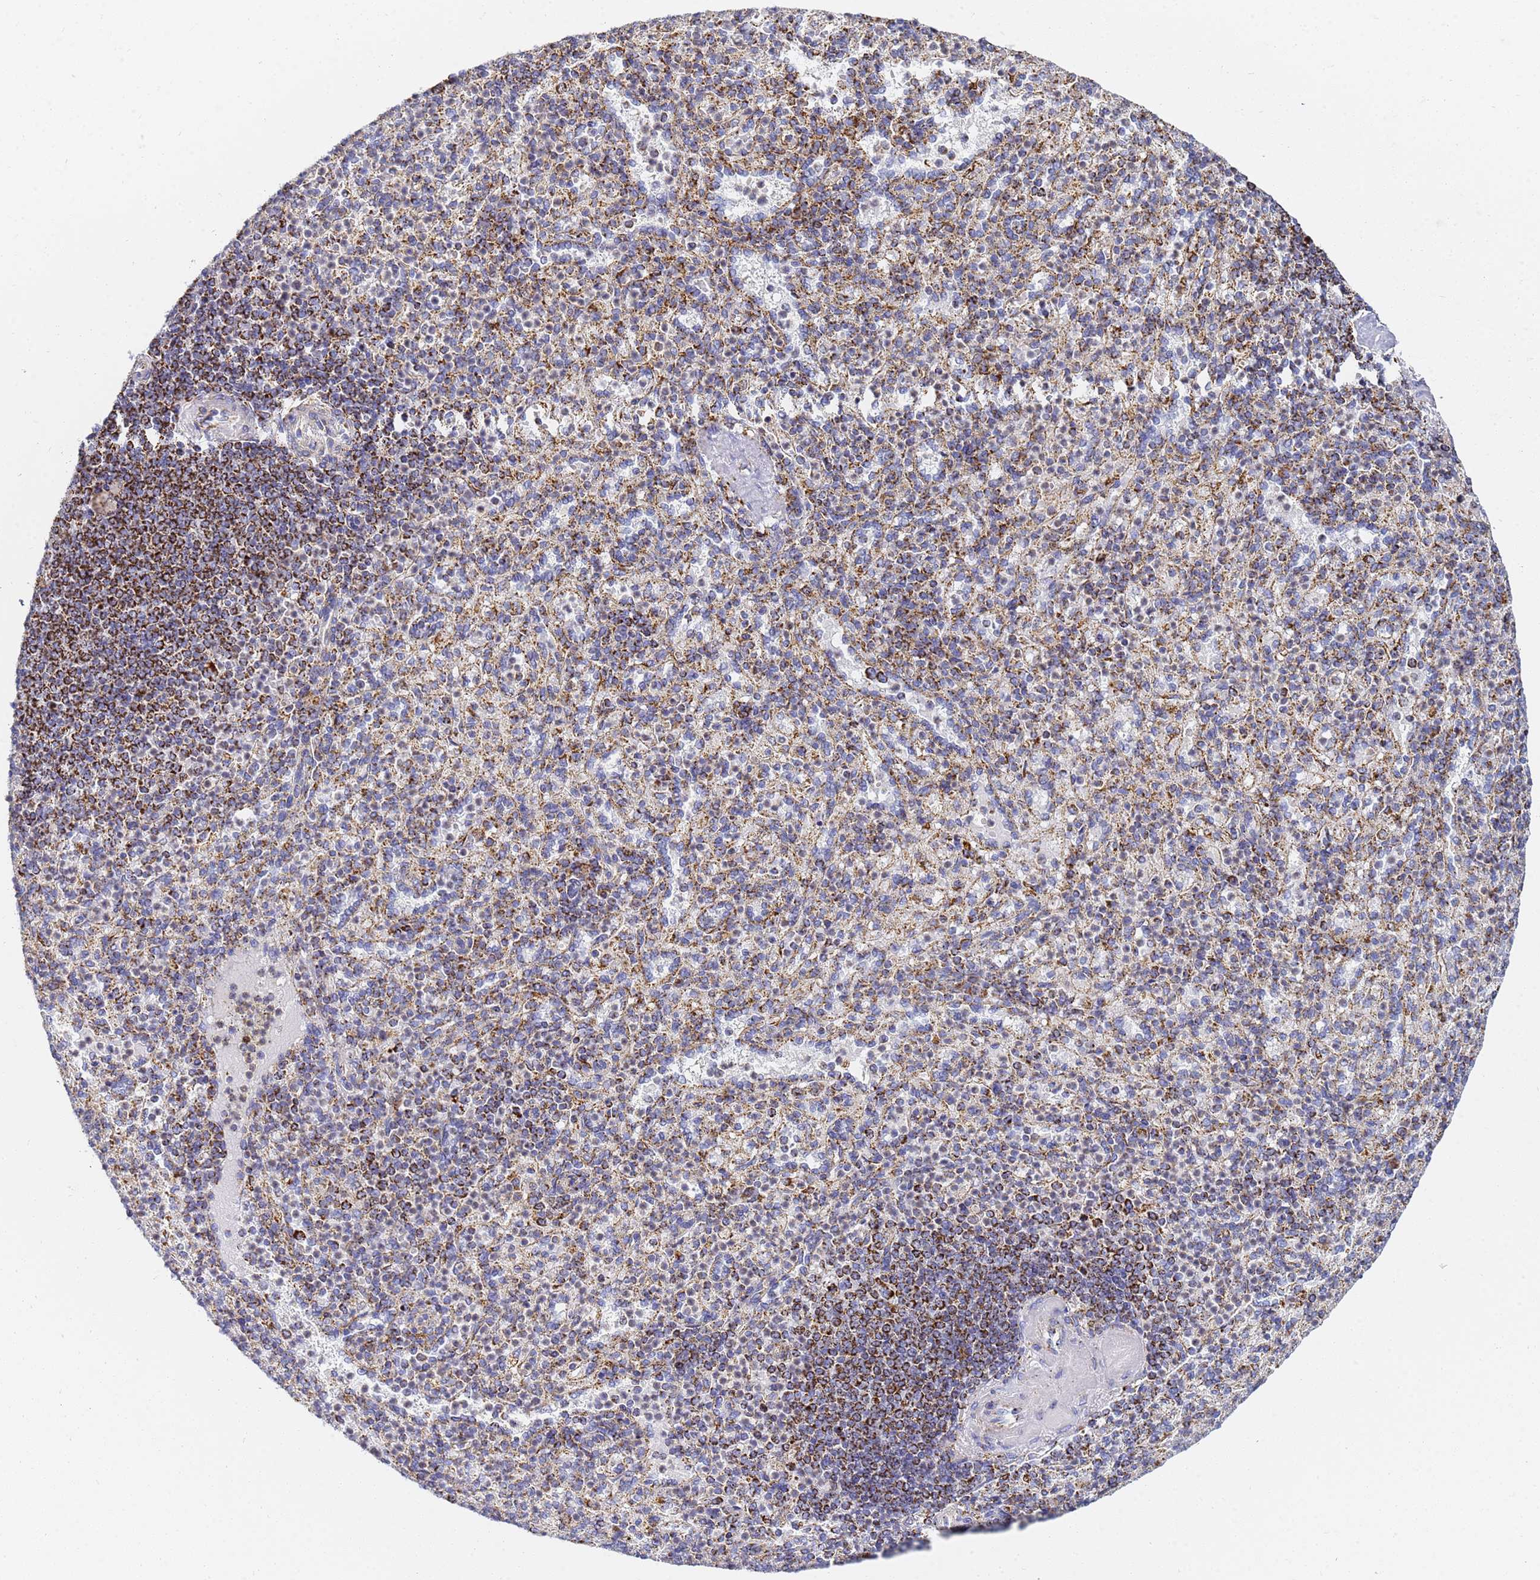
{"staining": {"intensity": "strong", "quantity": ">75%", "location": "cytoplasmic/membranous"}, "tissue": "spleen", "cell_type": "Cells in red pulp", "image_type": "normal", "snomed": [{"axis": "morphology", "description": "Normal tissue, NOS"}, {"axis": "topography", "description": "Spleen"}], "caption": "The histopathology image shows immunohistochemical staining of normal spleen. There is strong cytoplasmic/membranous expression is seen in approximately >75% of cells in red pulp. (Brightfield microscopy of DAB IHC at high magnification).", "gene": "CNIH4", "patient": {"sex": "female", "age": 74}}